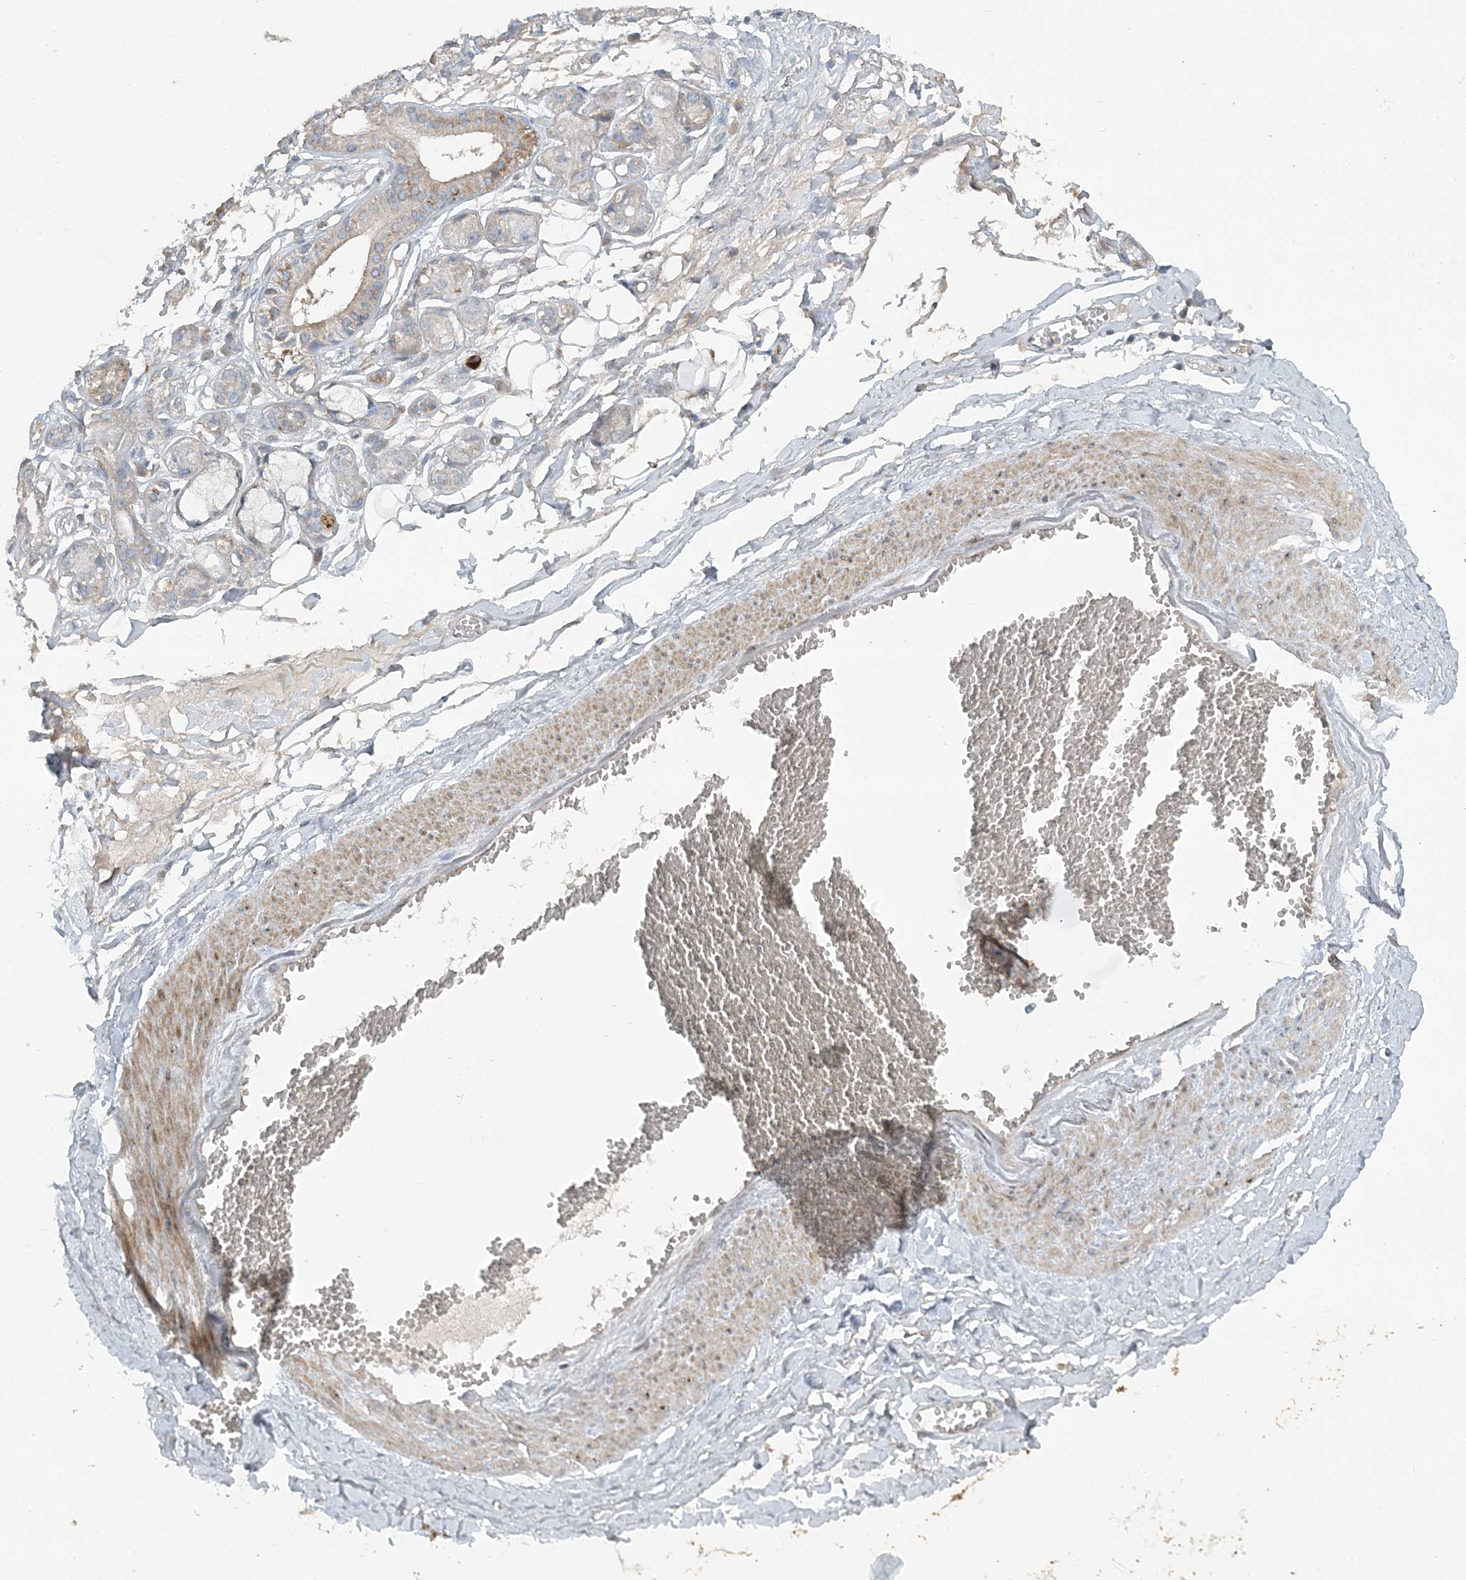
{"staining": {"intensity": "negative", "quantity": "none", "location": "none"}, "tissue": "adipose tissue", "cell_type": "Adipocytes", "image_type": "normal", "snomed": [{"axis": "morphology", "description": "Normal tissue, NOS"}, {"axis": "morphology", "description": "Inflammation, NOS"}, {"axis": "topography", "description": "Salivary gland"}, {"axis": "topography", "description": "Peripheral nerve tissue"}], "caption": "Immunohistochemistry of normal human adipose tissue shows no positivity in adipocytes. (Stains: DAB IHC with hematoxylin counter stain, Microscopy: brightfield microscopy at high magnification).", "gene": "SLC4A10", "patient": {"sex": "female", "age": 75}}